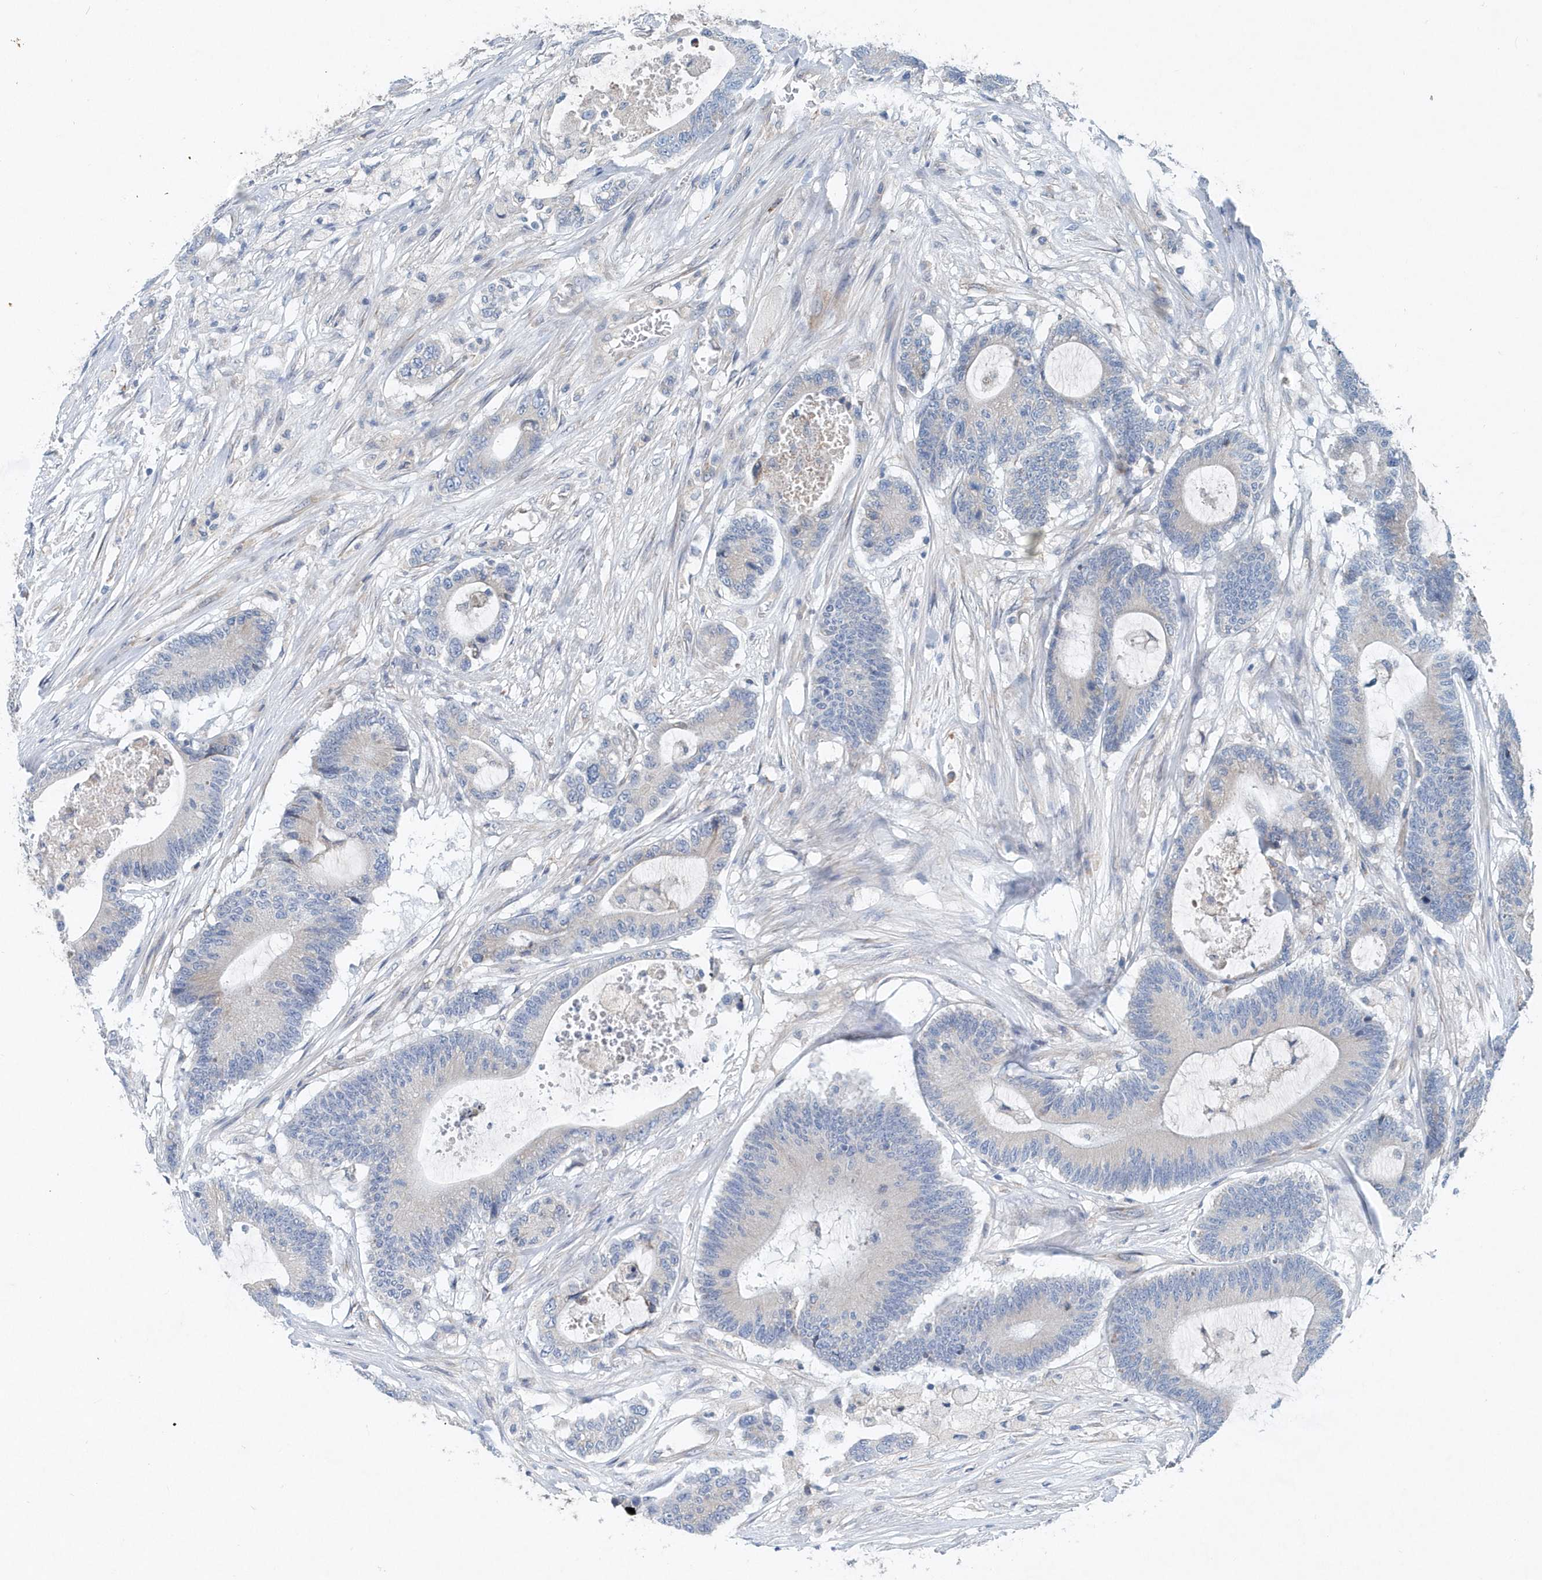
{"staining": {"intensity": "negative", "quantity": "none", "location": "none"}, "tissue": "colorectal cancer", "cell_type": "Tumor cells", "image_type": "cancer", "snomed": [{"axis": "morphology", "description": "Adenocarcinoma, NOS"}, {"axis": "topography", "description": "Colon"}], "caption": "High power microscopy histopathology image of an immunohistochemistry (IHC) micrograph of colorectal cancer (adenocarcinoma), revealing no significant positivity in tumor cells. (Immunohistochemistry, brightfield microscopy, high magnification).", "gene": "PFN2", "patient": {"sex": "female", "age": 84}}